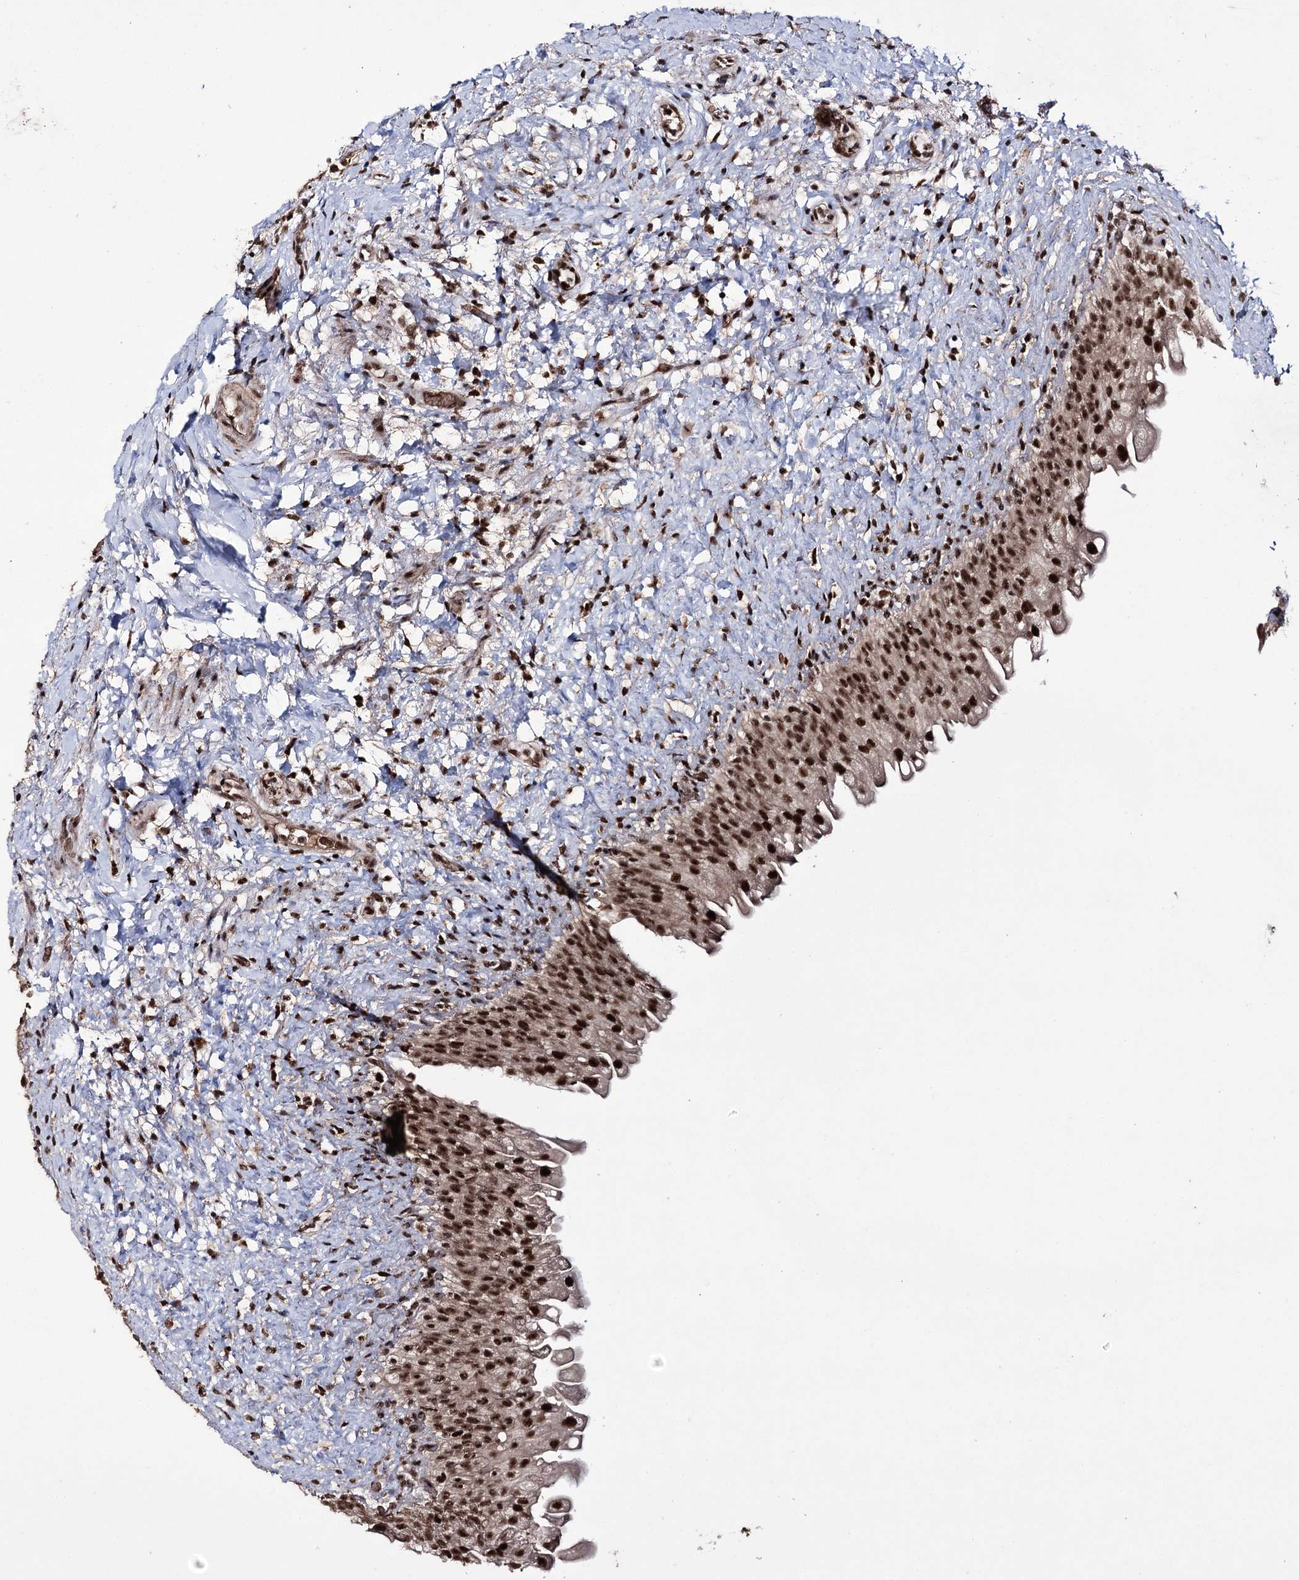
{"staining": {"intensity": "strong", "quantity": ">75%", "location": "nuclear"}, "tissue": "urinary bladder", "cell_type": "Urothelial cells", "image_type": "normal", "snomed": [{"axis": "morphology", "description": "Normal tissue, NOS"}, {"axis": "topography", "description": "Urinary bladder"}], "caption": "Urothelial cells display strong nuclear staining in about >75% of cells in normal urinary bladder.", "gene": "PRPF40A", "patient": {"sex": "female", "age": 27}}